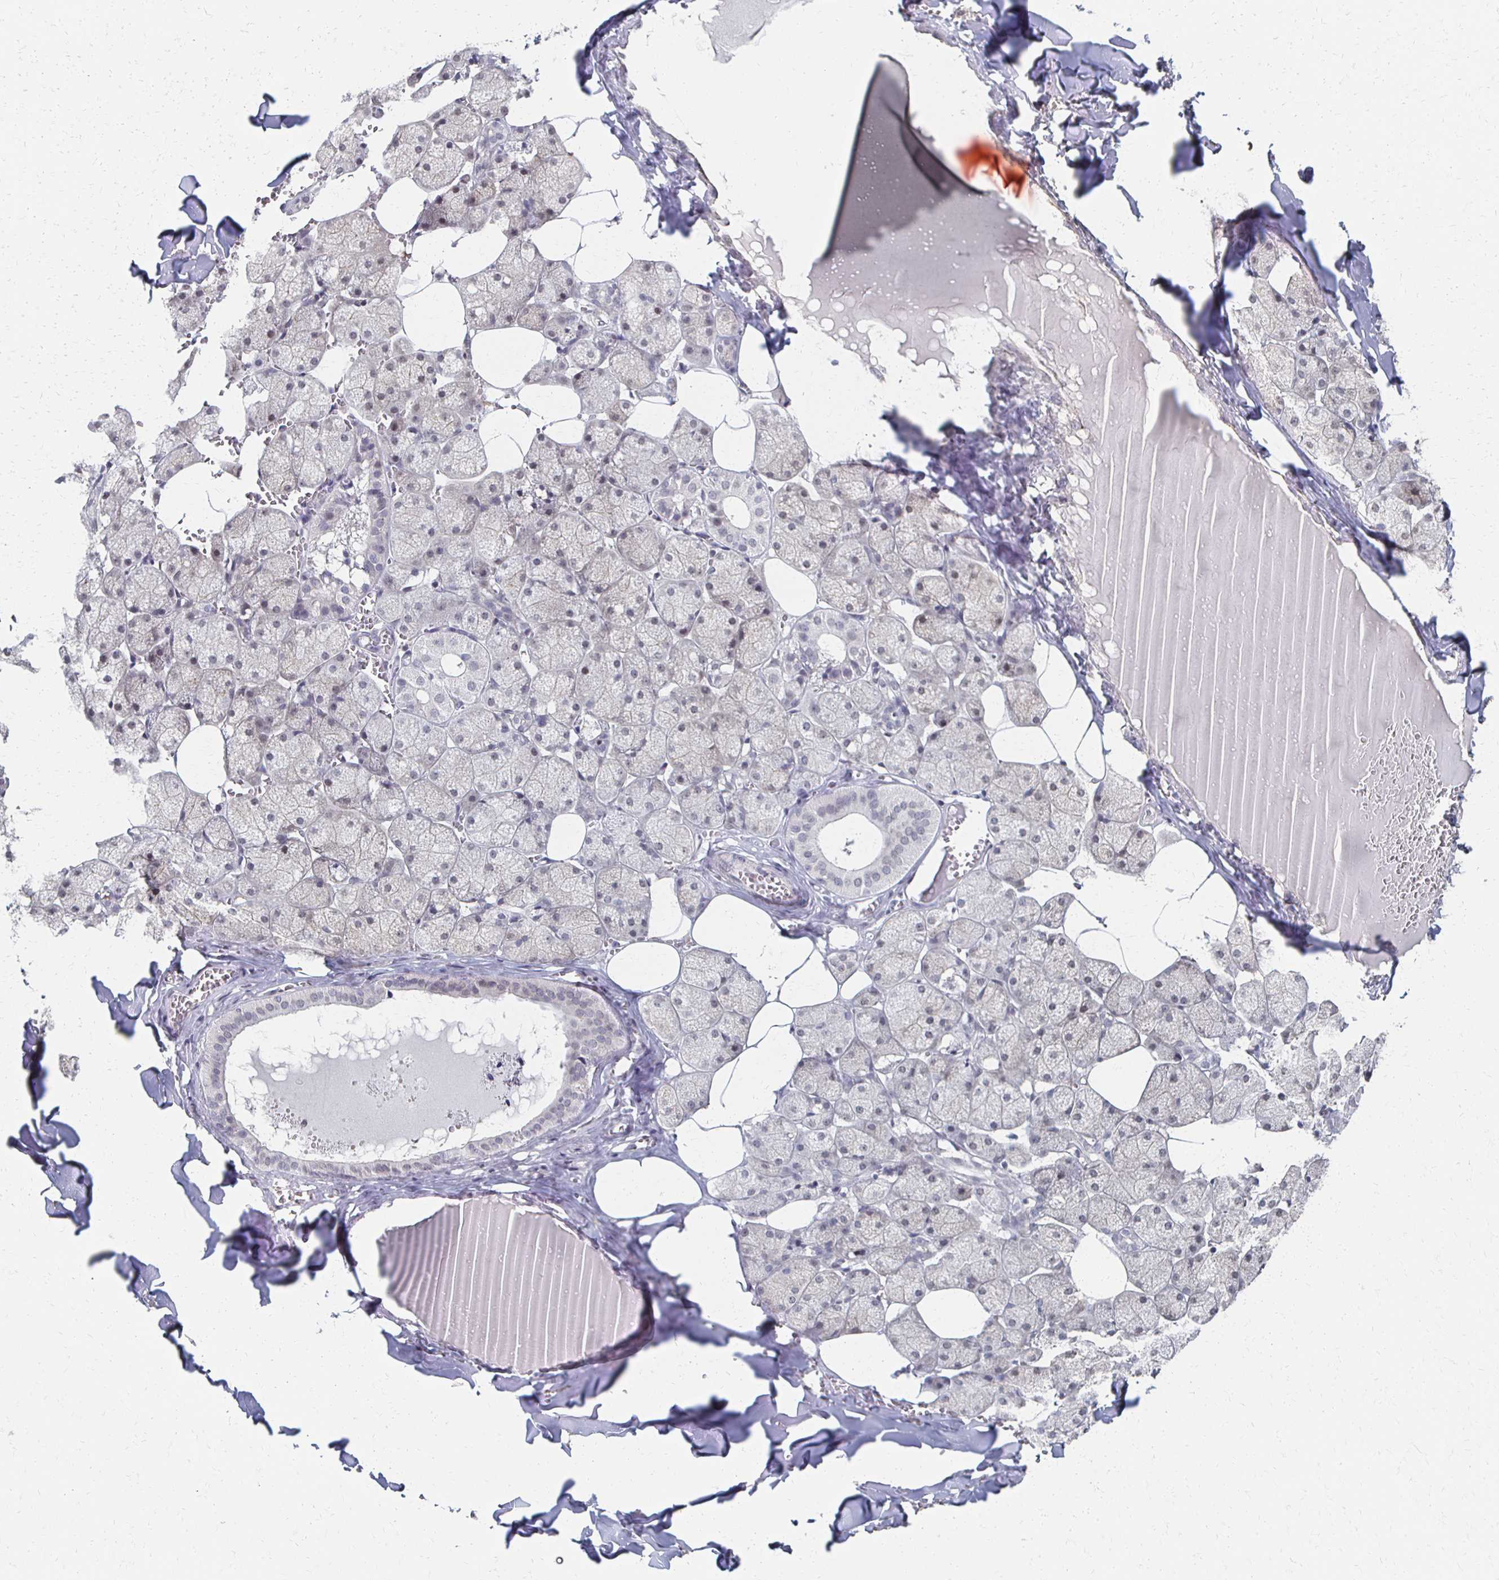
{"staining": {"intensity": "negative", "quantity": "none", "location": "none"}, "tissue": "salivary gland", "cell_type": "Glandular cells", "image_type": "normal", "snomed": [{"axis": "morphology", "description": "Normal tissue, NOS"}, {"axis": "topography", "description": "Salivary gland"}, {"axis": "topography", "description": "Peripheral nerve tissue"}], "caption": "High power microscopy image of an immunohistochemistry micrograph of benign salivary gland, revealing no significant expression in glandular cells.", "gene": "DAB1", "patient": {"sex": "male", "age": 38}}